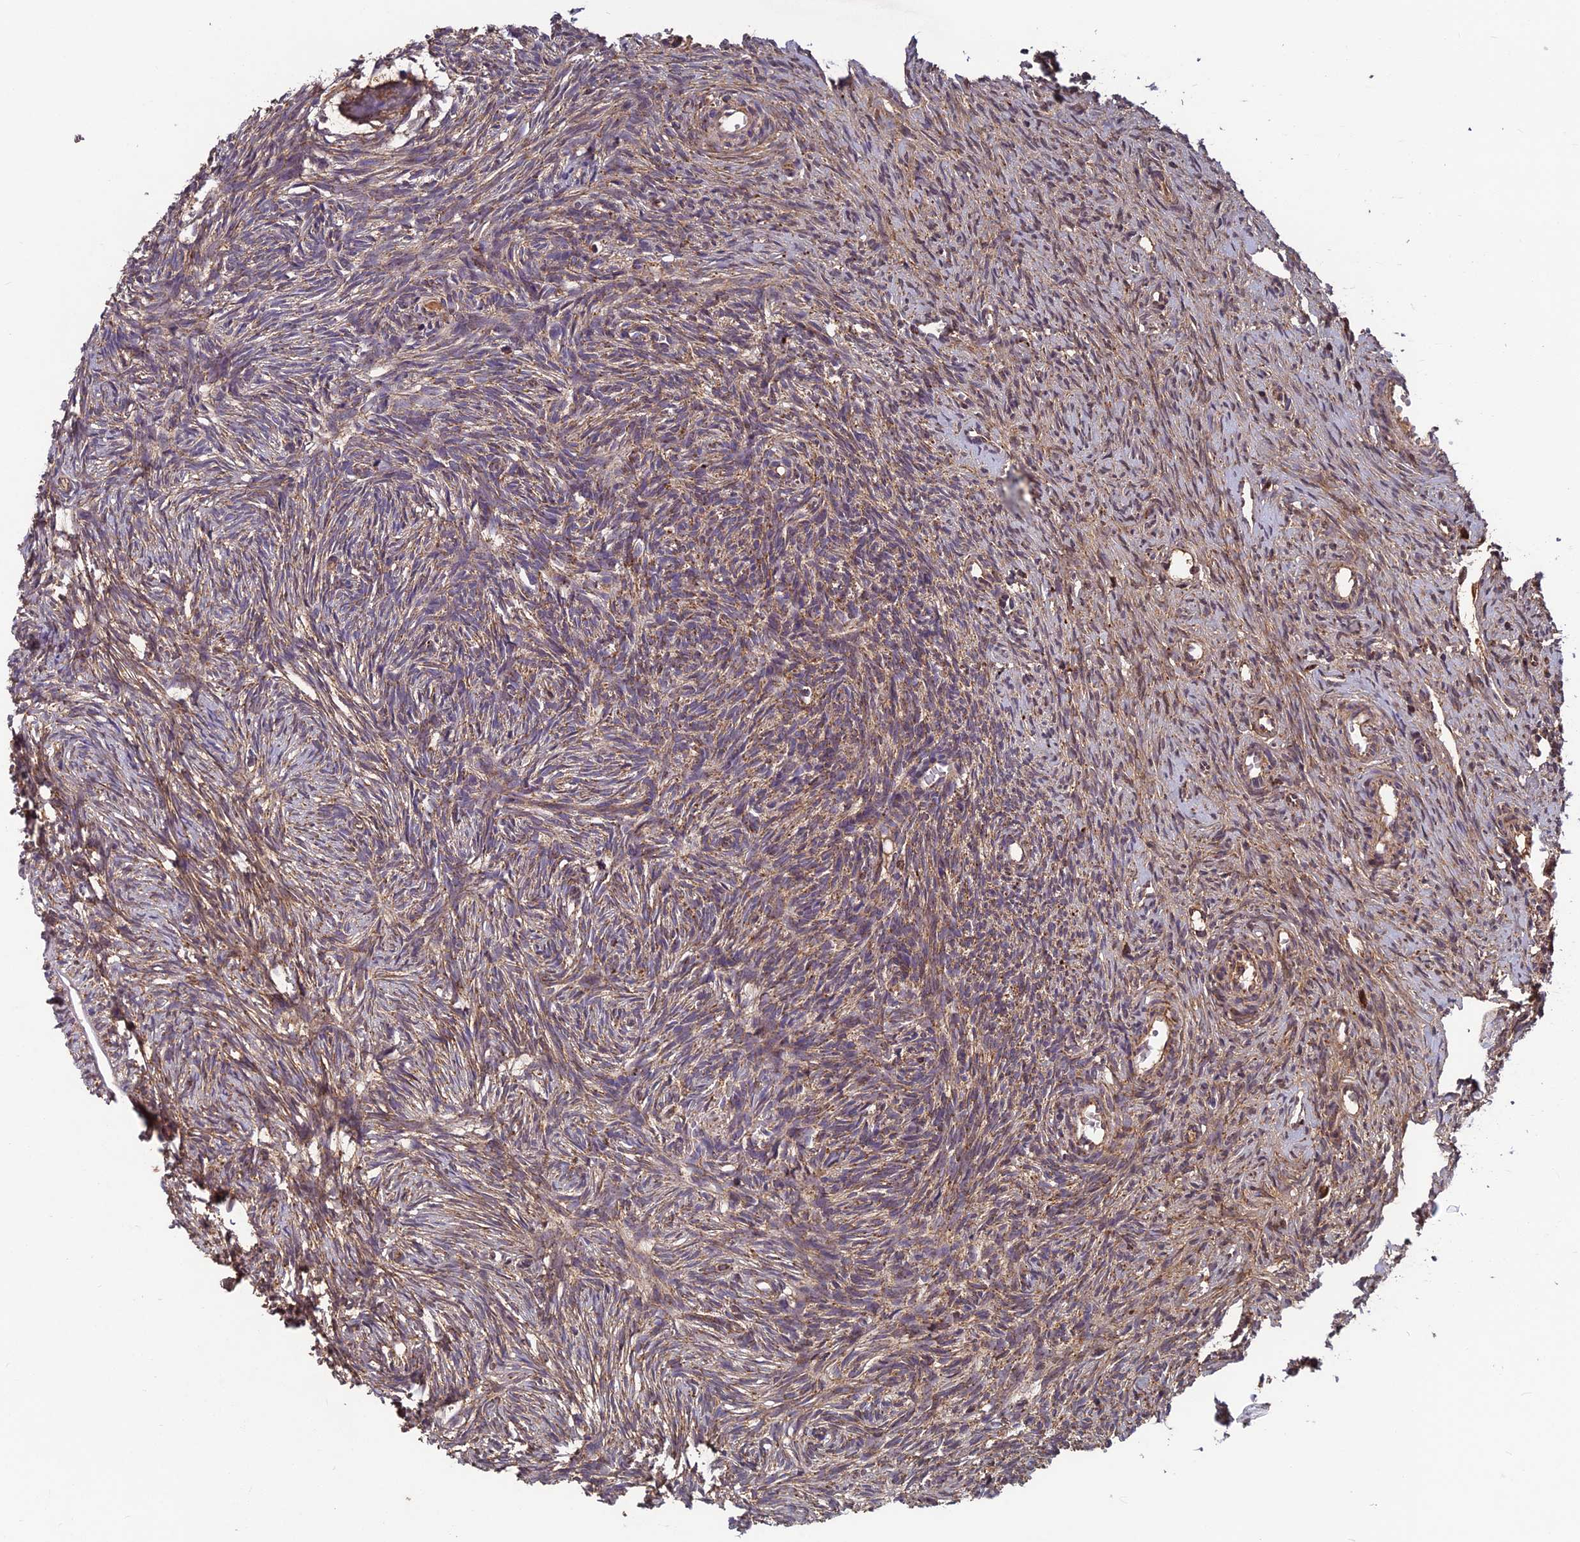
{"staining": {"intensity": "weak", "quantity": ">75%", "location": "cytoplasmic/membranous"}, "tissue": "ovary", "cell_type": "Ovarian stroma cells", "image_type": "normal", "snomed": [{"axis": "morphology", "description": "Normal tissue, NOS"}, {"axis": "topography", "description": "Ovary"}], "caption": "The micrograph reveals a brown stain indicating the presence of a protein in the cytoplasmic/membranous of ovarian stroma cells in ovary.", "gene": "CCDC15", "patient": {"sex": "female", "age": 51}}